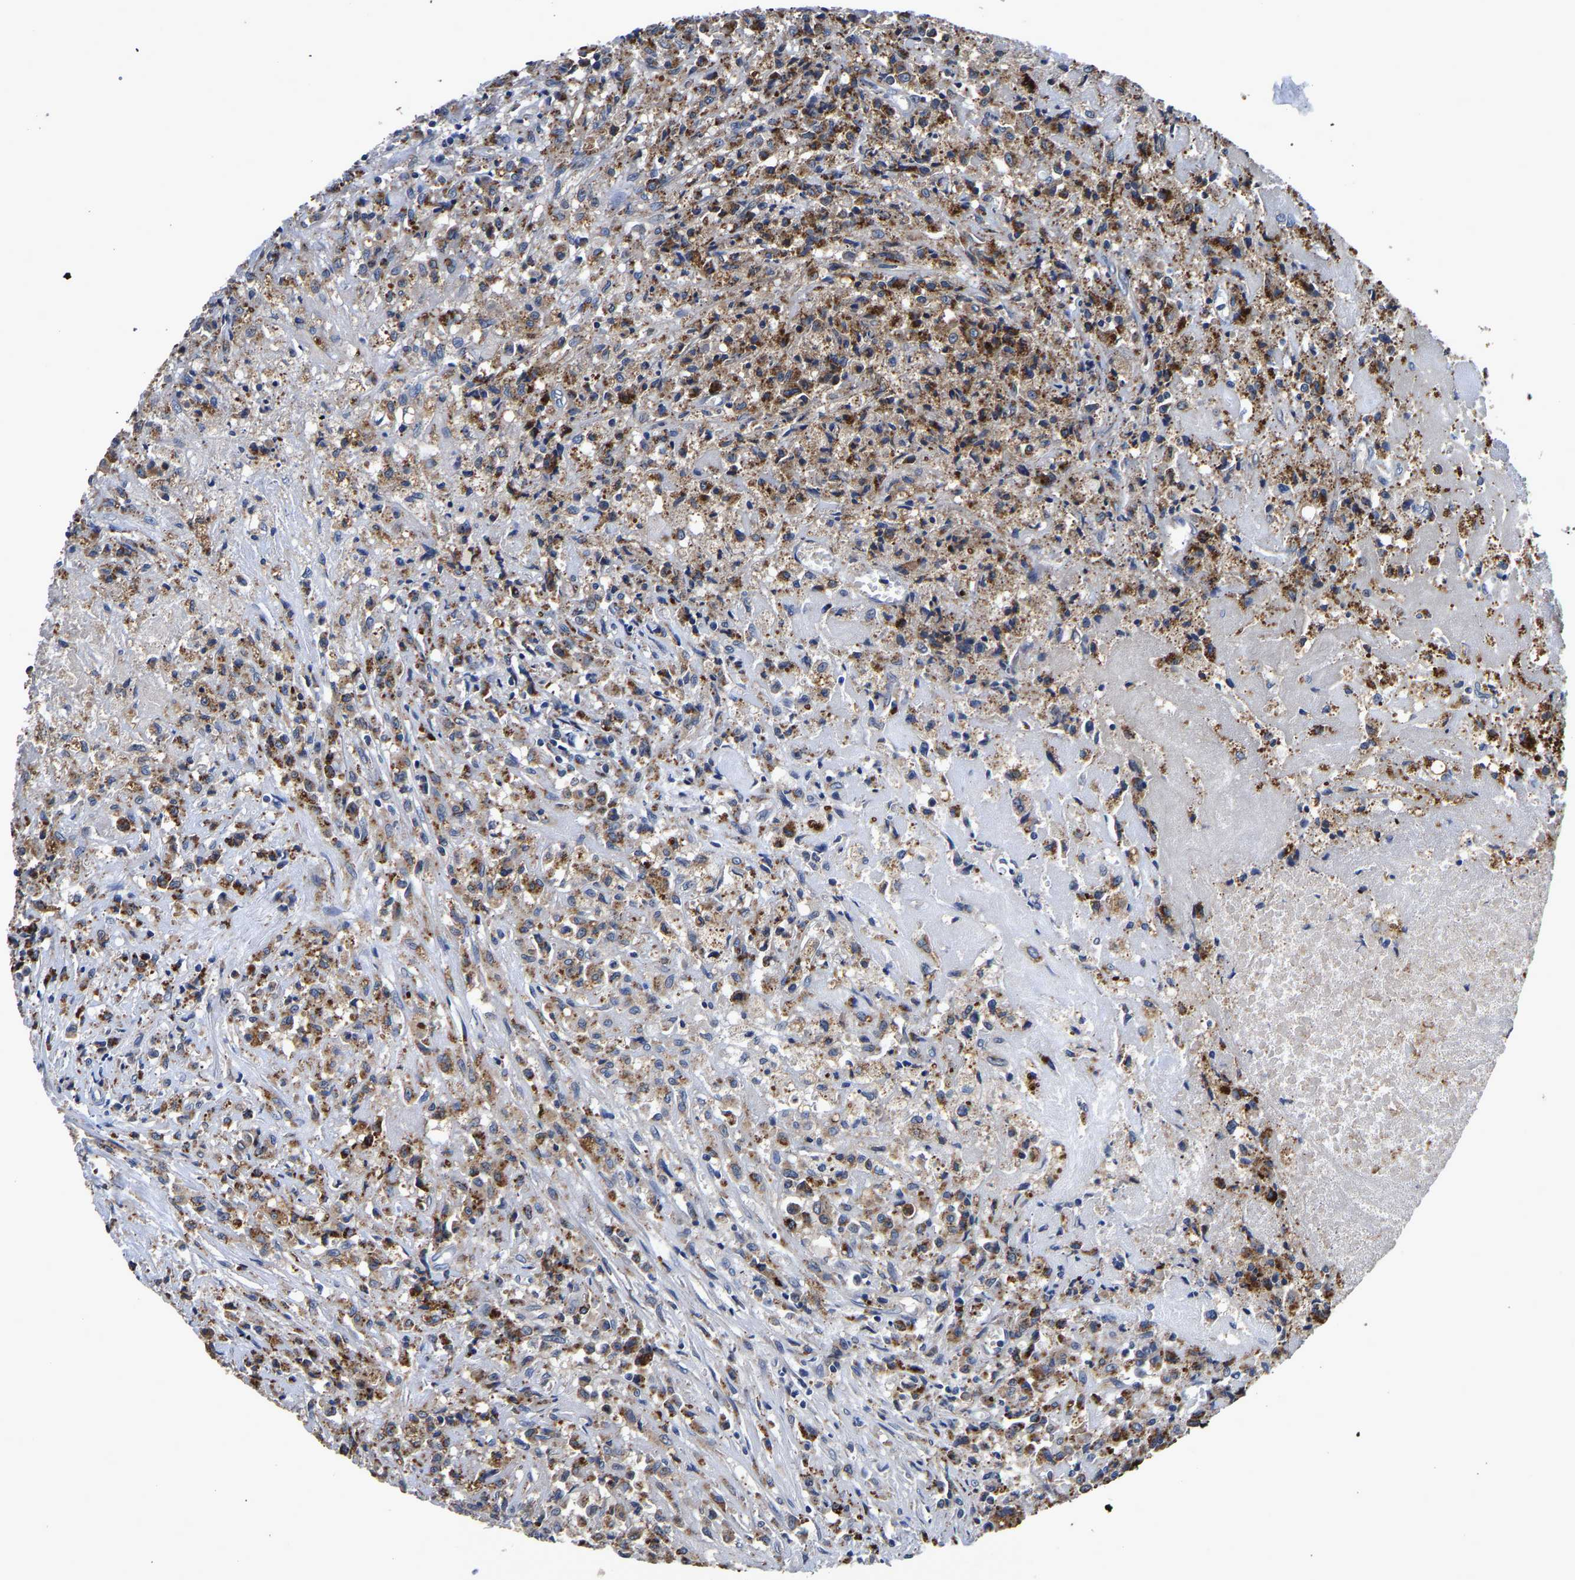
{"staining": {"intensity": "moderate", "quantity": ">75%", "location": "cytoplasmic/membranous"}, "tissue": "testis cancer", "cell_type": "Tumor cells", "image_type": "cancer", "snomed": [{"axis": "morphology", "description": "Carcinoma, Embryonal, NOS"}, {"axis": "topography", "description": "Testis"}], "caption": "Immunohistochemistry (IHC) image of testis embryonal carcinoma stained for a protein (brown), which exhibits medium levels of moderate cytoplasmic/membranous staining in approximately >75% of tumor cells.", "gene": "GRN", "patient": {"sex": "male", "age": 2}}